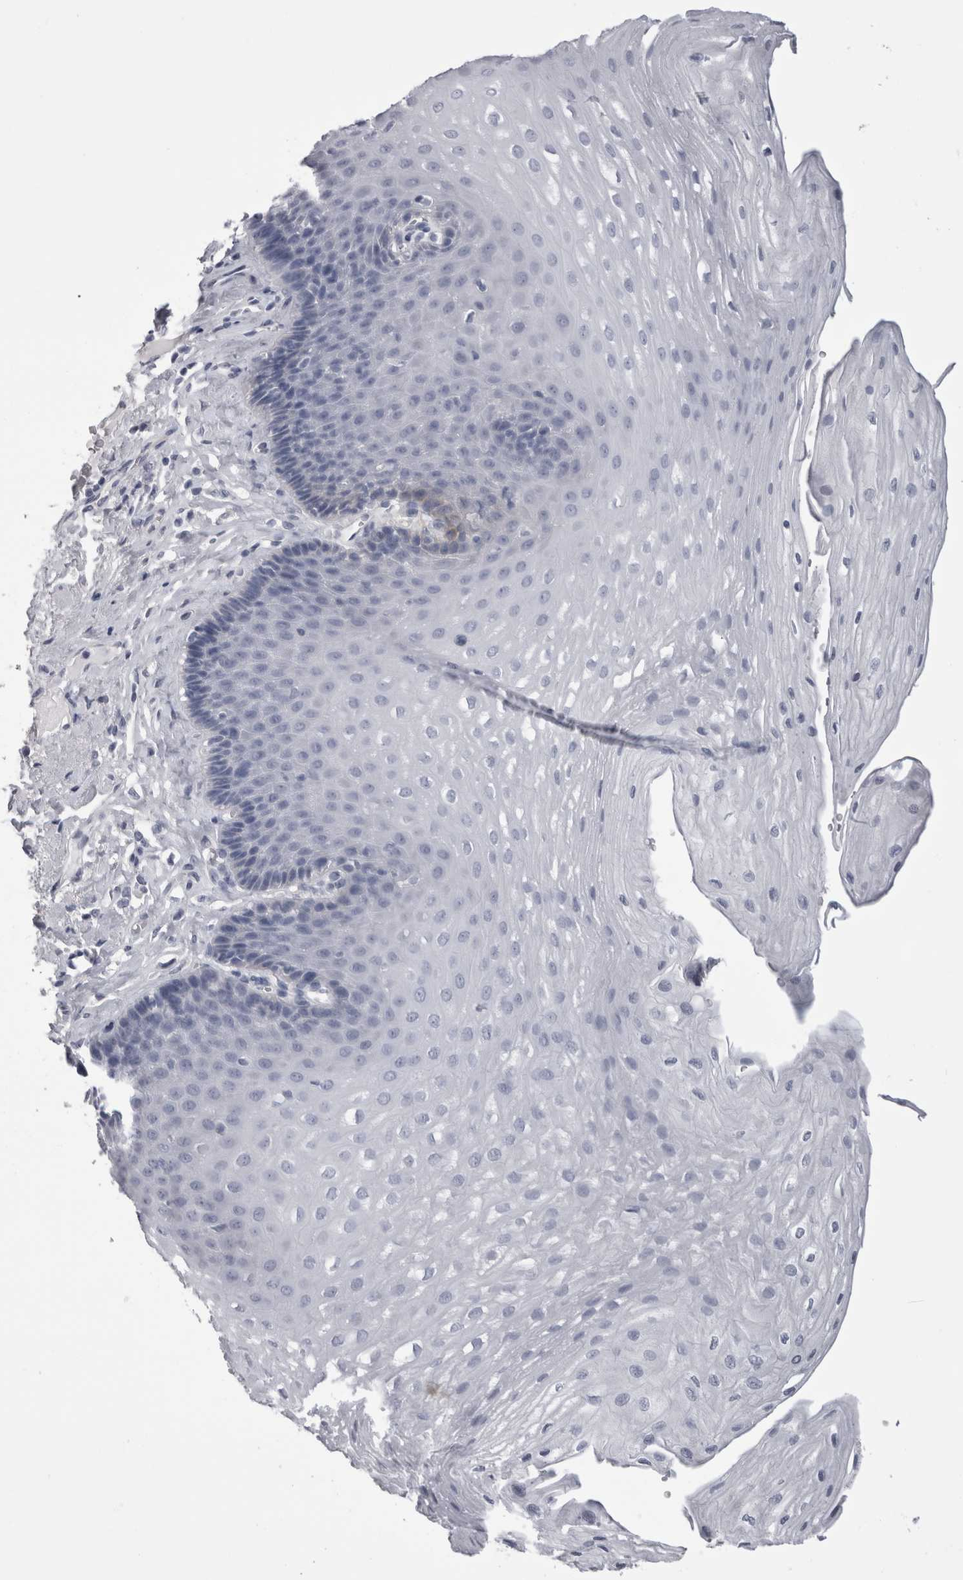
{"staining": {"intensity": "negative", "quantity": "none", "location": "none"}, "tissue": "esophagus", "cell_type": "Squamous epithelial cells", "image_type": "normal", "snomed": [{"axis": "morphology", "description": "Normal tissue, NOS"}, {"axis": "topography", "description": "Esophagus"}], "caption": "Protein analysis of unremarkable esophagus displays no significant staining in squamous epithelial cells.", "gene": "AFMID", "patient": {"sex": "female", "age": 66}}